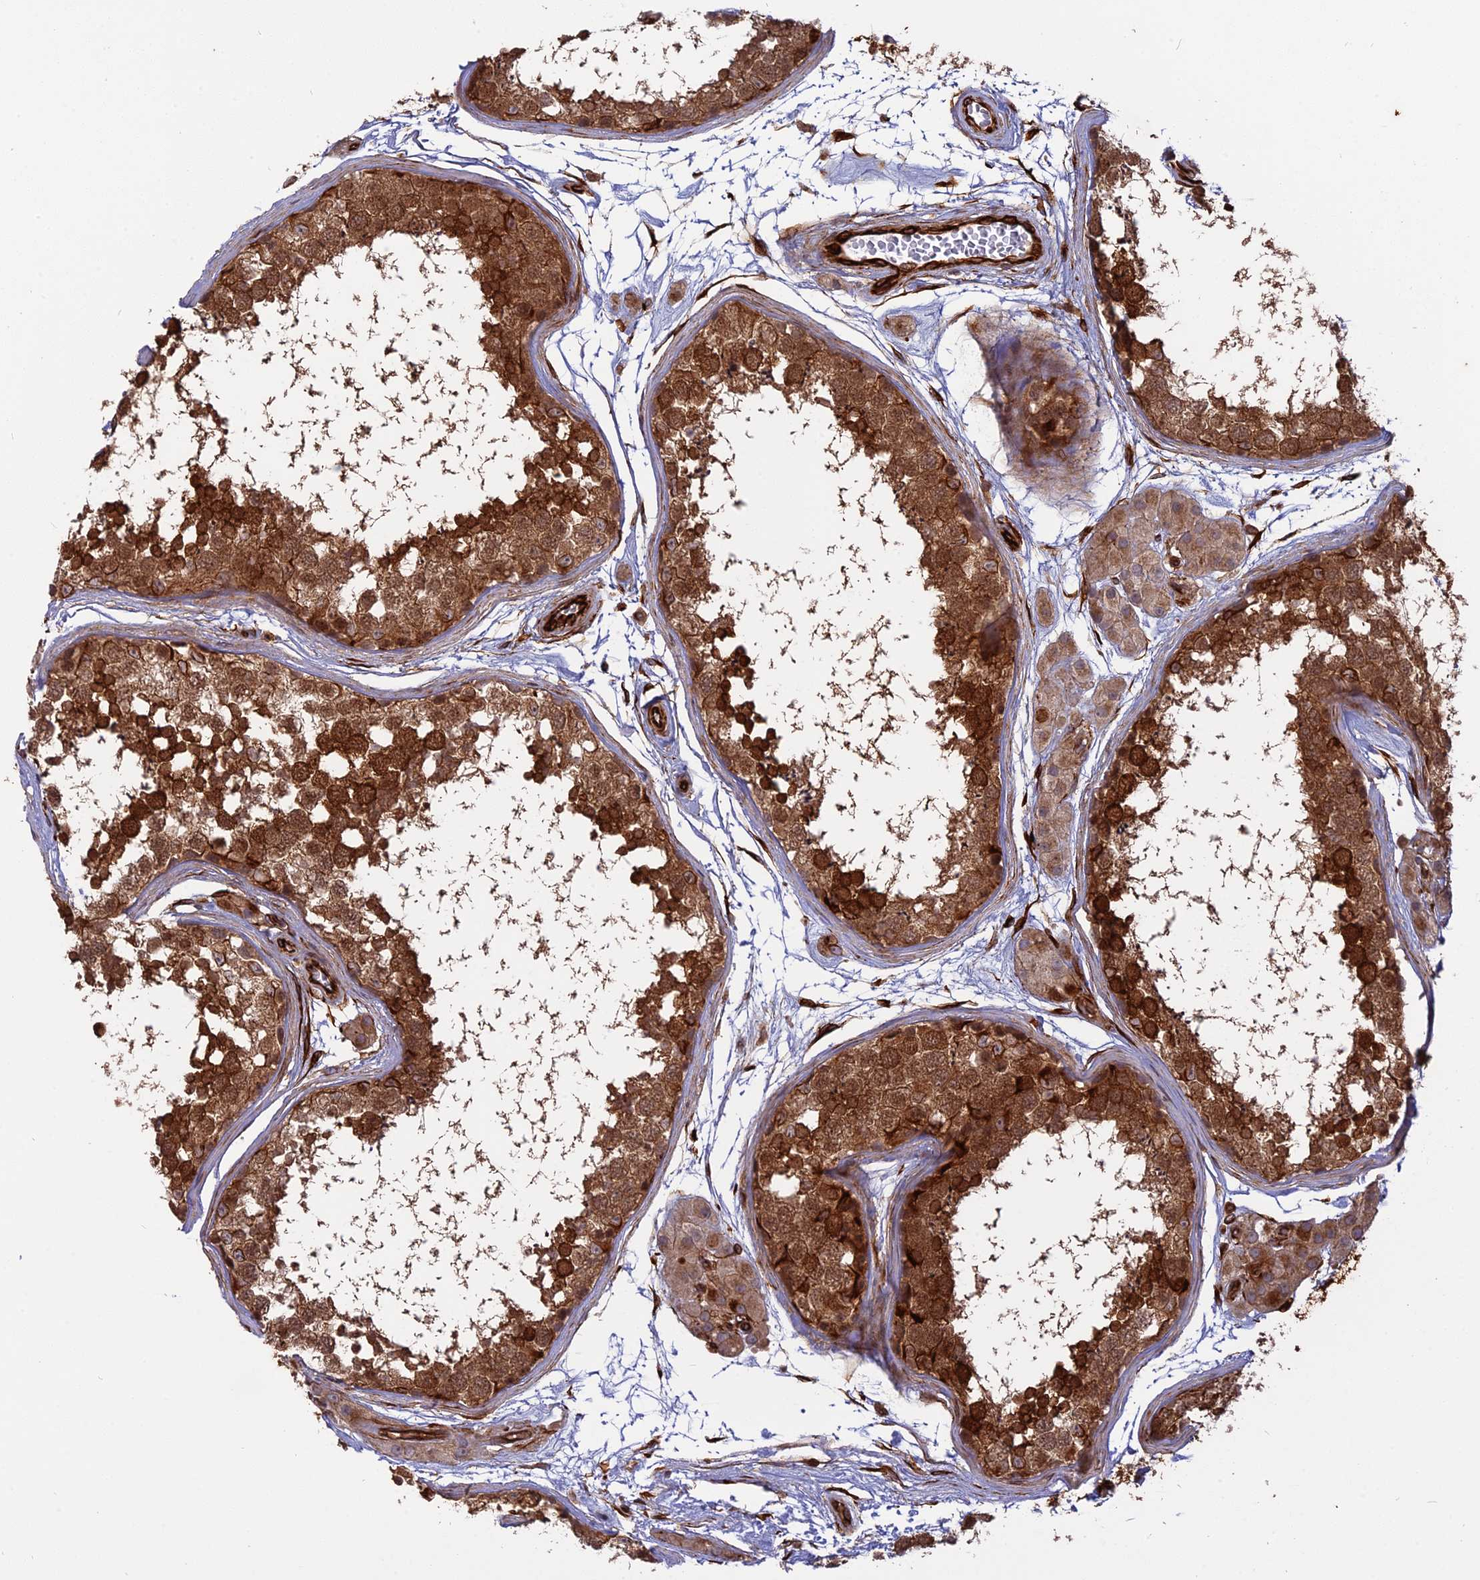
{"staining": {"intensity": "strong", "quantity": ">75%", "location": "cytoplasmic/membranous"}, "tissue": "testis", "cell_type": "Cells in seminiferous ducts", "image_type": "normal", "snomed": [{"axis": "morphology", "description": "Normal tissue, NOS"}, {"axis": "topography", "description": "Testis"}], "caption": "An immunohistochemistry image of unremarkable tissue is shown. Protein staining in brown shows strong cytoplasmic/membranous positivity in testis within cells in seminiferous ducts. The staining was performed using DAB (3,3'-diaminobenzidine), with brown indicating positive protein expression. Nuclei are stained blue with hematoxylin.", "gene": "PHLDB3", "patient": {"sex": "male", "age": 56}}